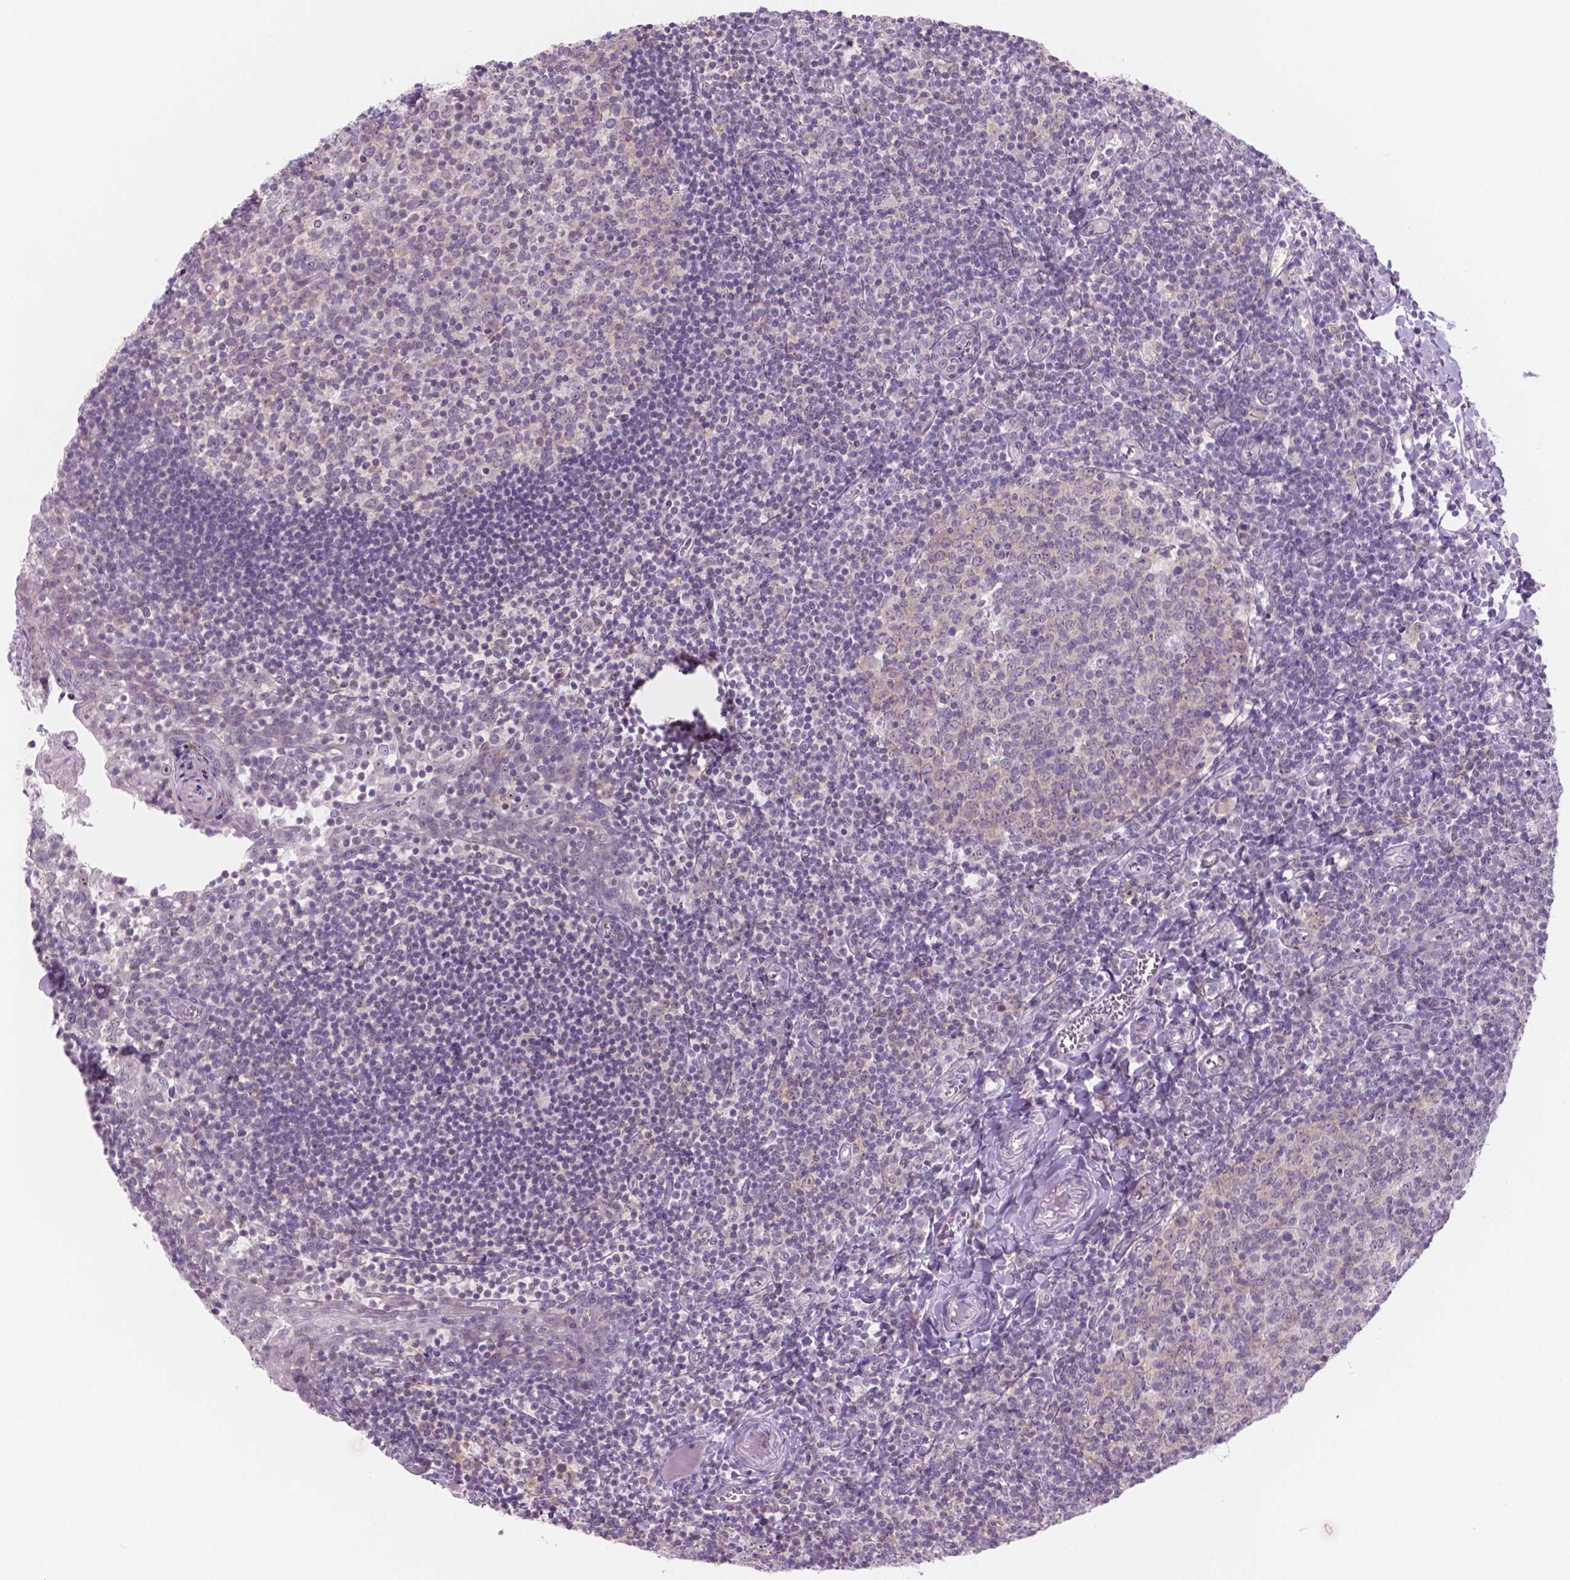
{"staining": {"intensity": "negative", "quantity": "none", "location": "none"}, "tissue": "lymph node", "cell_type": "Germinal center cells", "image_type": "normal", "snomed": [{"axis": "morphology", "description": "Normal tissue, NOS"}, {"axis": "topography", "description": "Lymph node"}], "caption": "Immunohistochemistry (IHC) of normal human lymph node reveals no positivity in germinal center cells.", "gene": "ENSG00000187186", "patient": {"sex": "female", "age": 21}}